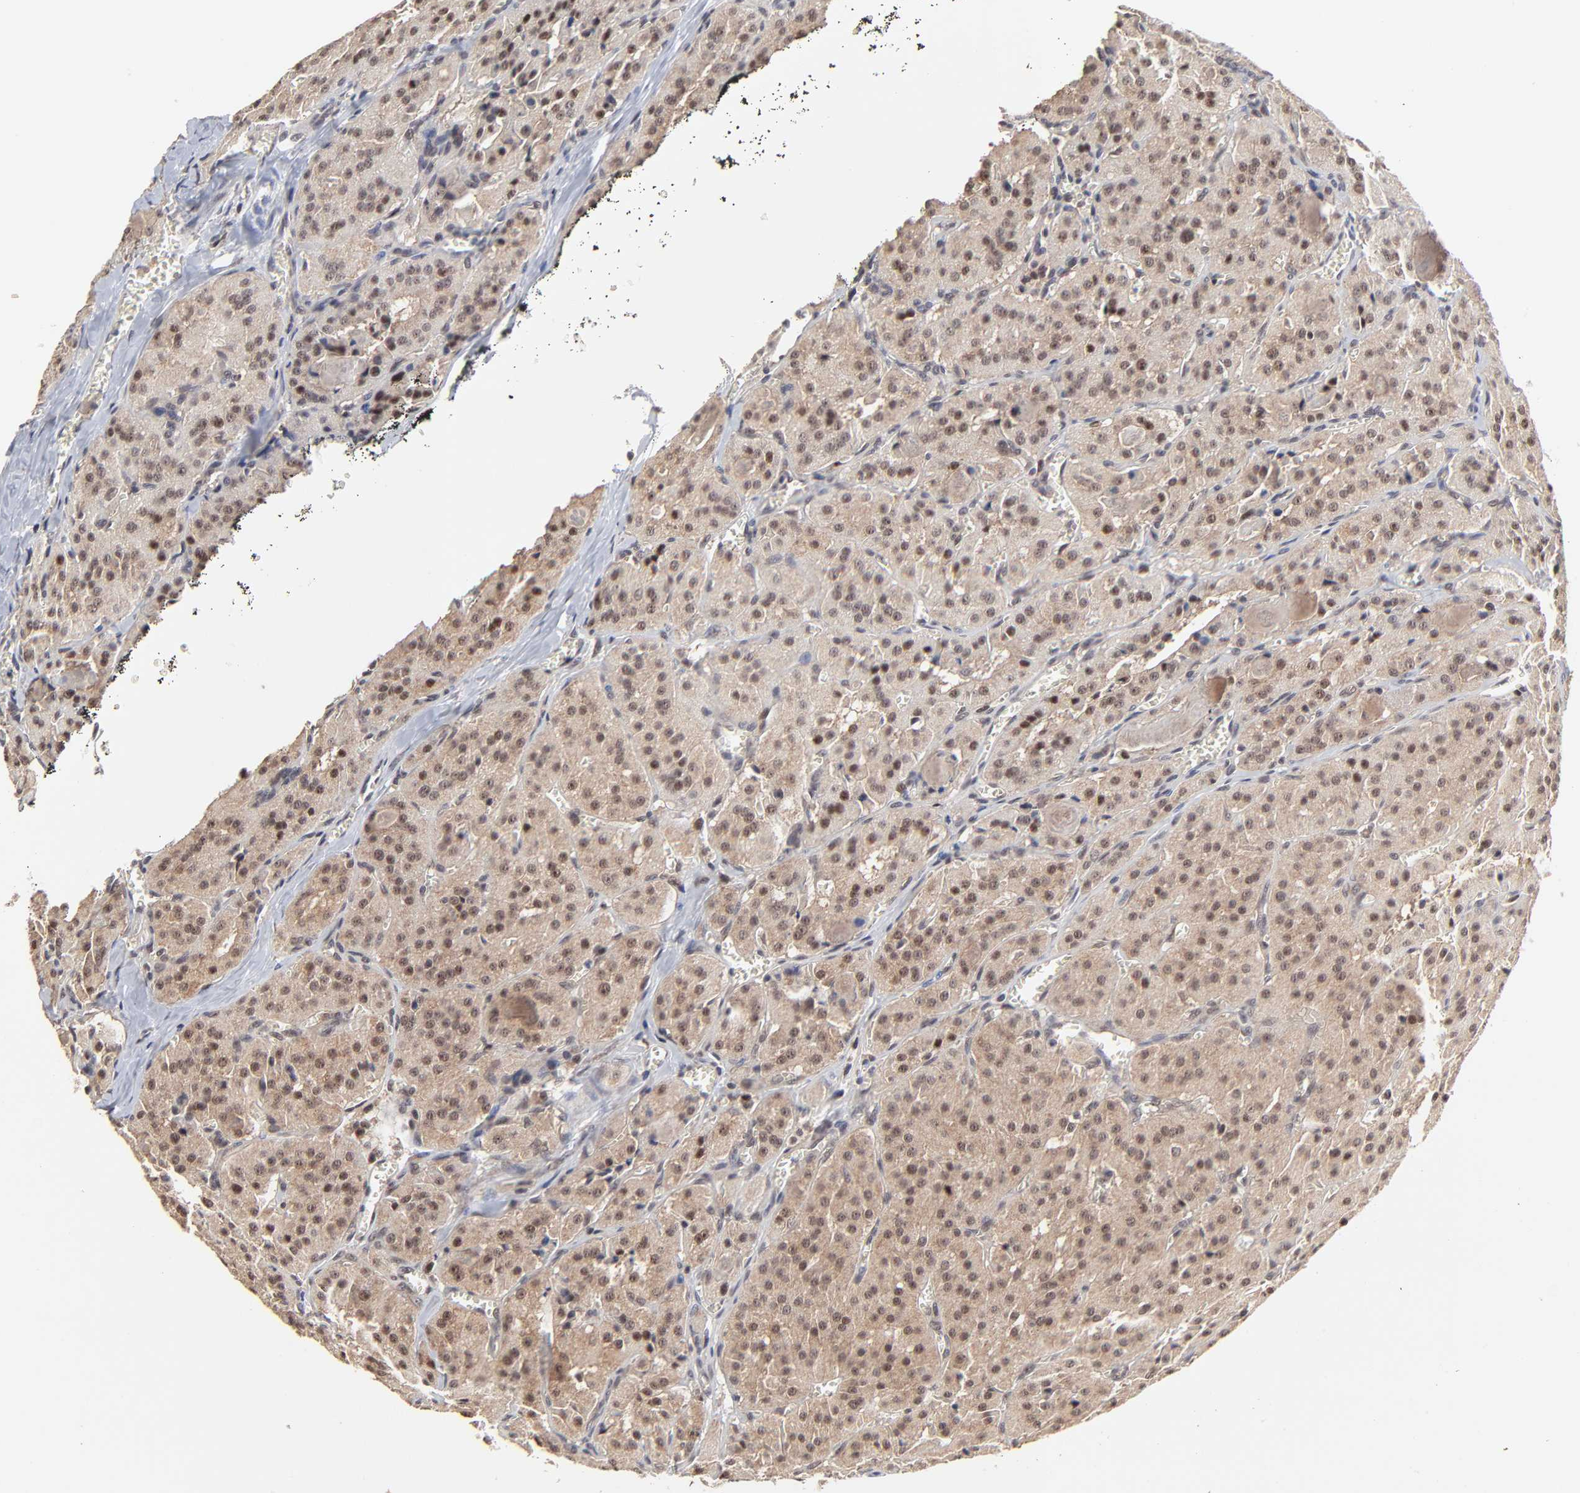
{"staining": {"intensity": "moderate", "quantity": ">75%", "location": "cytoplasmic/membranous"}, "tissue": "thyroid cancer", "cell_type": "Tumor cells", "image_type": "cancer", "snomed": [{"axis": "morphology", "description": "Carcinoma, NOS"}, {"axis": "topography", "description": "Thyroid gland"}], "caption": "Immunohistochemical staining of carcinoma (thyroid) shows medium levels of moderate cytoplasmic/membranous protein expression in about >75% of tumor cells.", "gene": "FRMD8", "patient": {"sex": "male", "age": 76}}